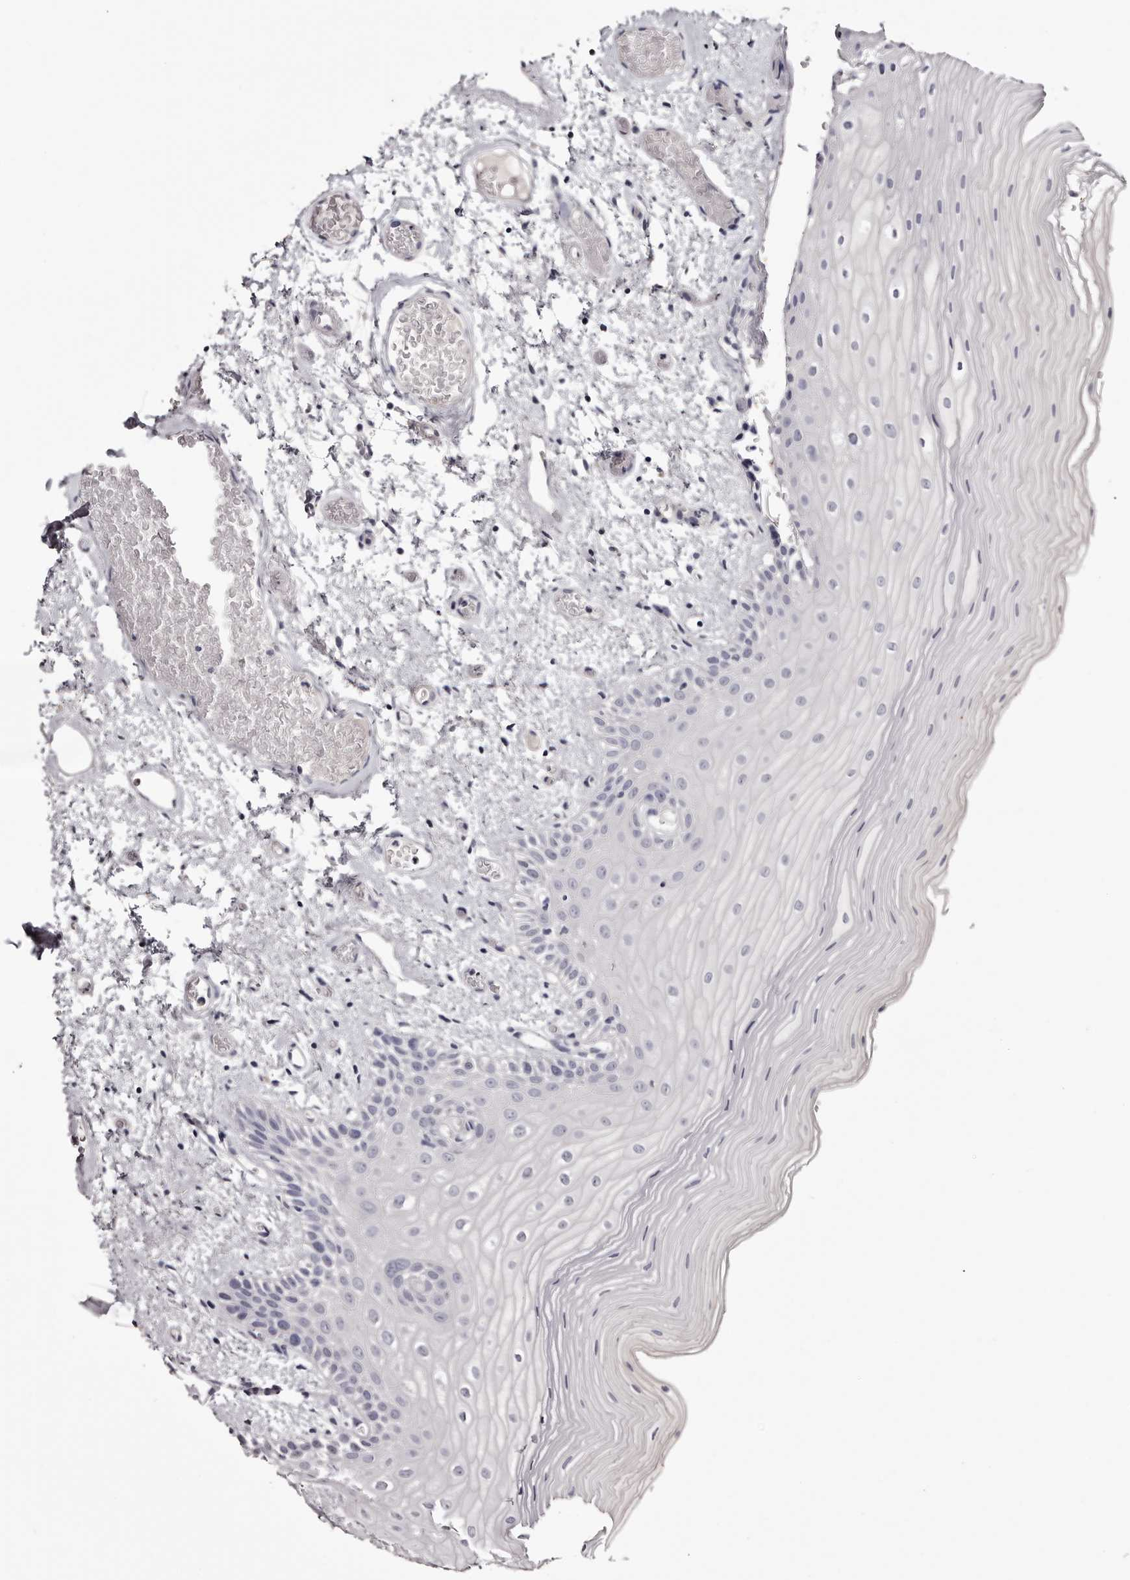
{"staining": {"intensity": "negative", "quantity": "none", "location": "none"}, "tissue": "oral mucosa", "cell_type": "Squamous epithelial cells", "image_type": "normal", "snomed": [{"axis": "morphology", "description": "Normal tissue, NOS"}, {"axis": "topography", "description": "Oral tissue"}], "caption": "Immunohistochemistry of unremarkable oral mucosa reveals no expression in squamous epithelial cells.", "gene": "CA6", "patient": {"sex": "male", "age": 52}}